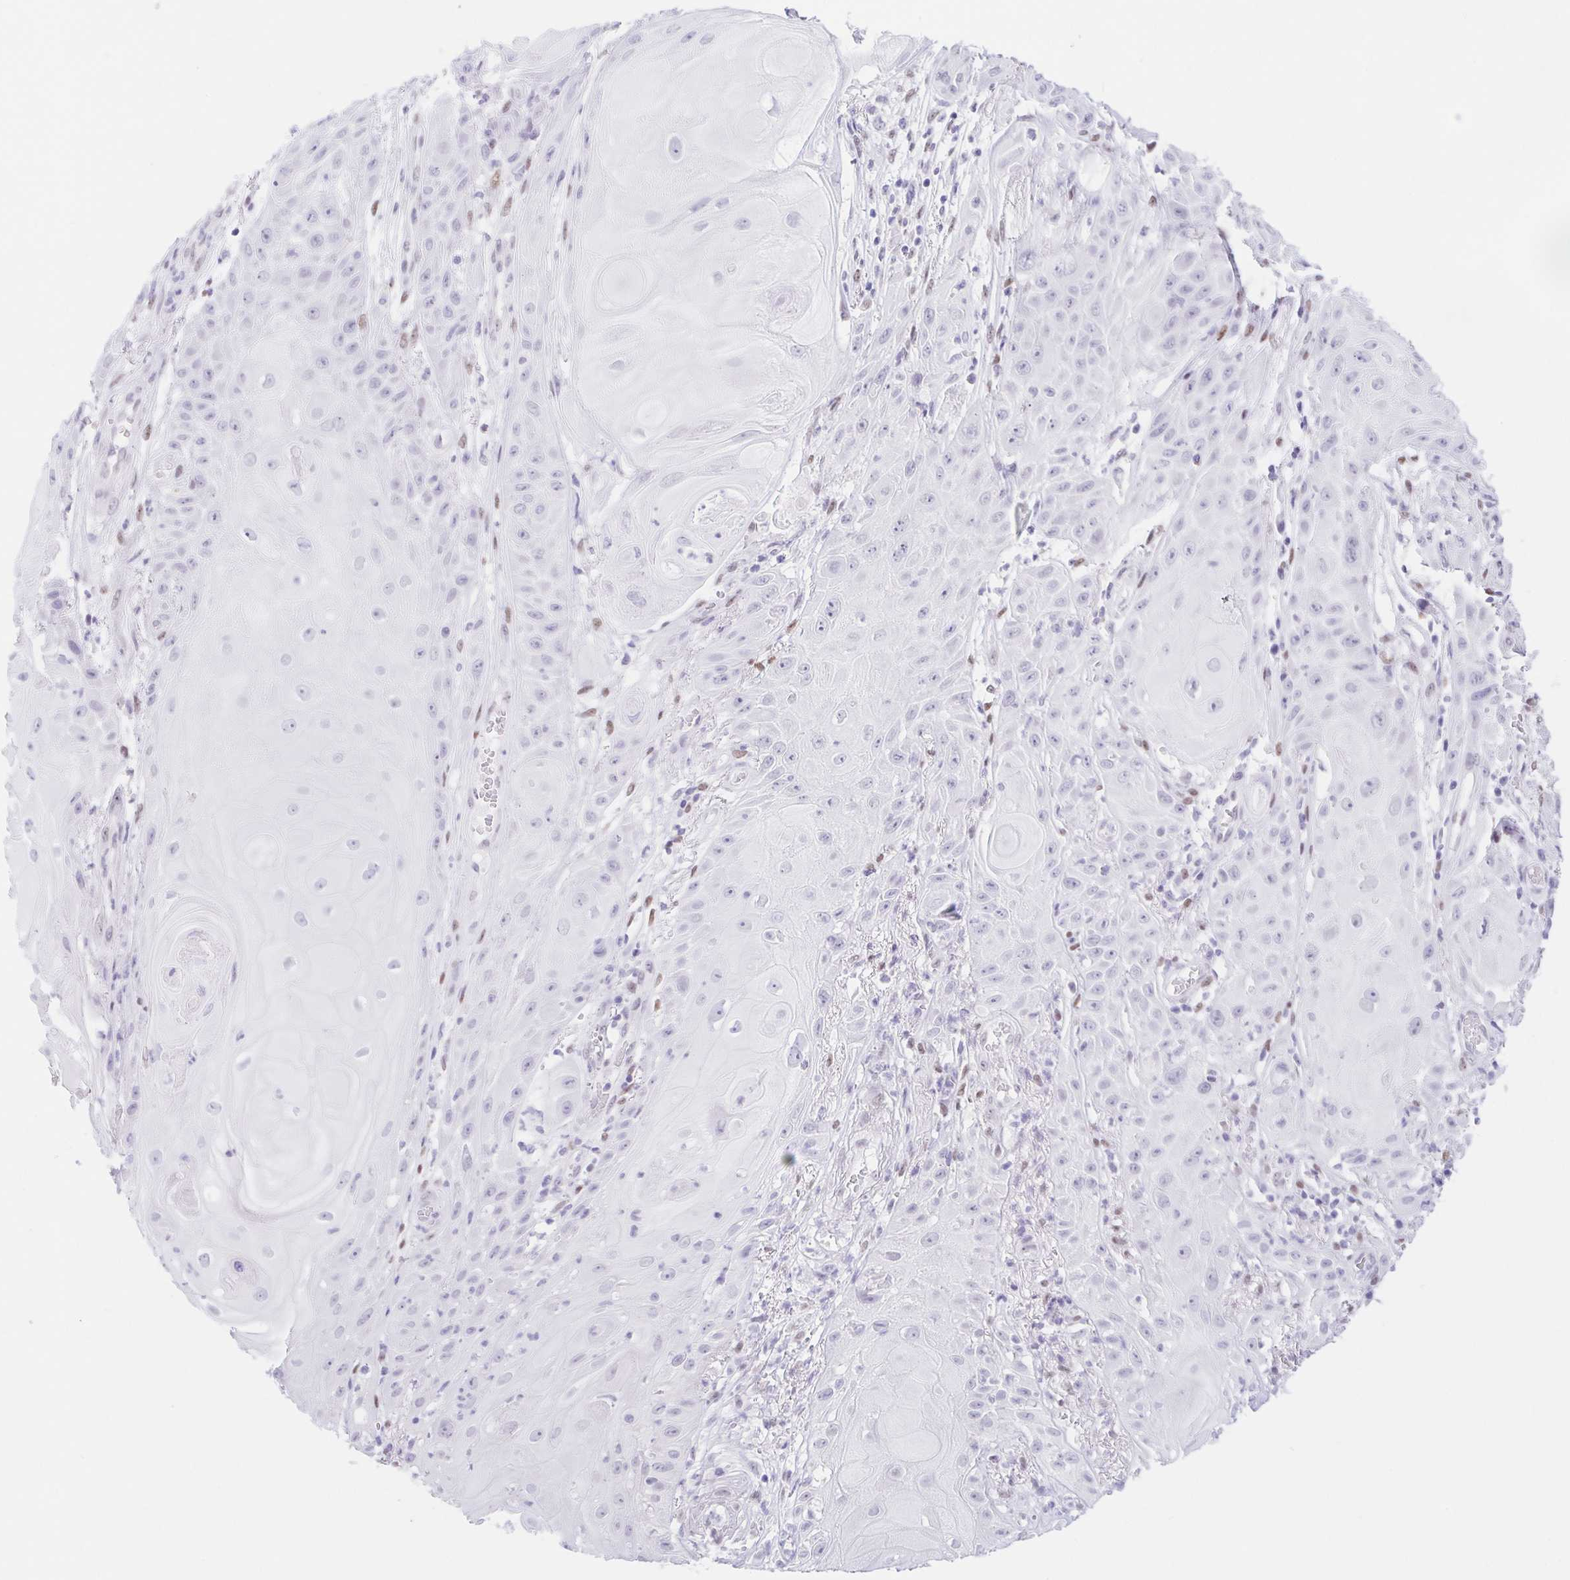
{"staining": {"intensity": "negative", "quantity": "none", "location": "none"}, "tissue": "skin cancer", "cell_type": "Tumor cells", "image_type": "cancer", "snomed": [{"axis": "morphology", "description": "Squamous cell carcinoma, NOS"}, {"axis": "topography", "description": "Skin"}], "caption": "High power microscopy micrograph of an immunohistochemistry histopathology image of squamous cell carcinoma (skin), revealing no significant staining in tumor cells.", "gene": "CAND1", "patient": {"sex": "male", "age": 62}}